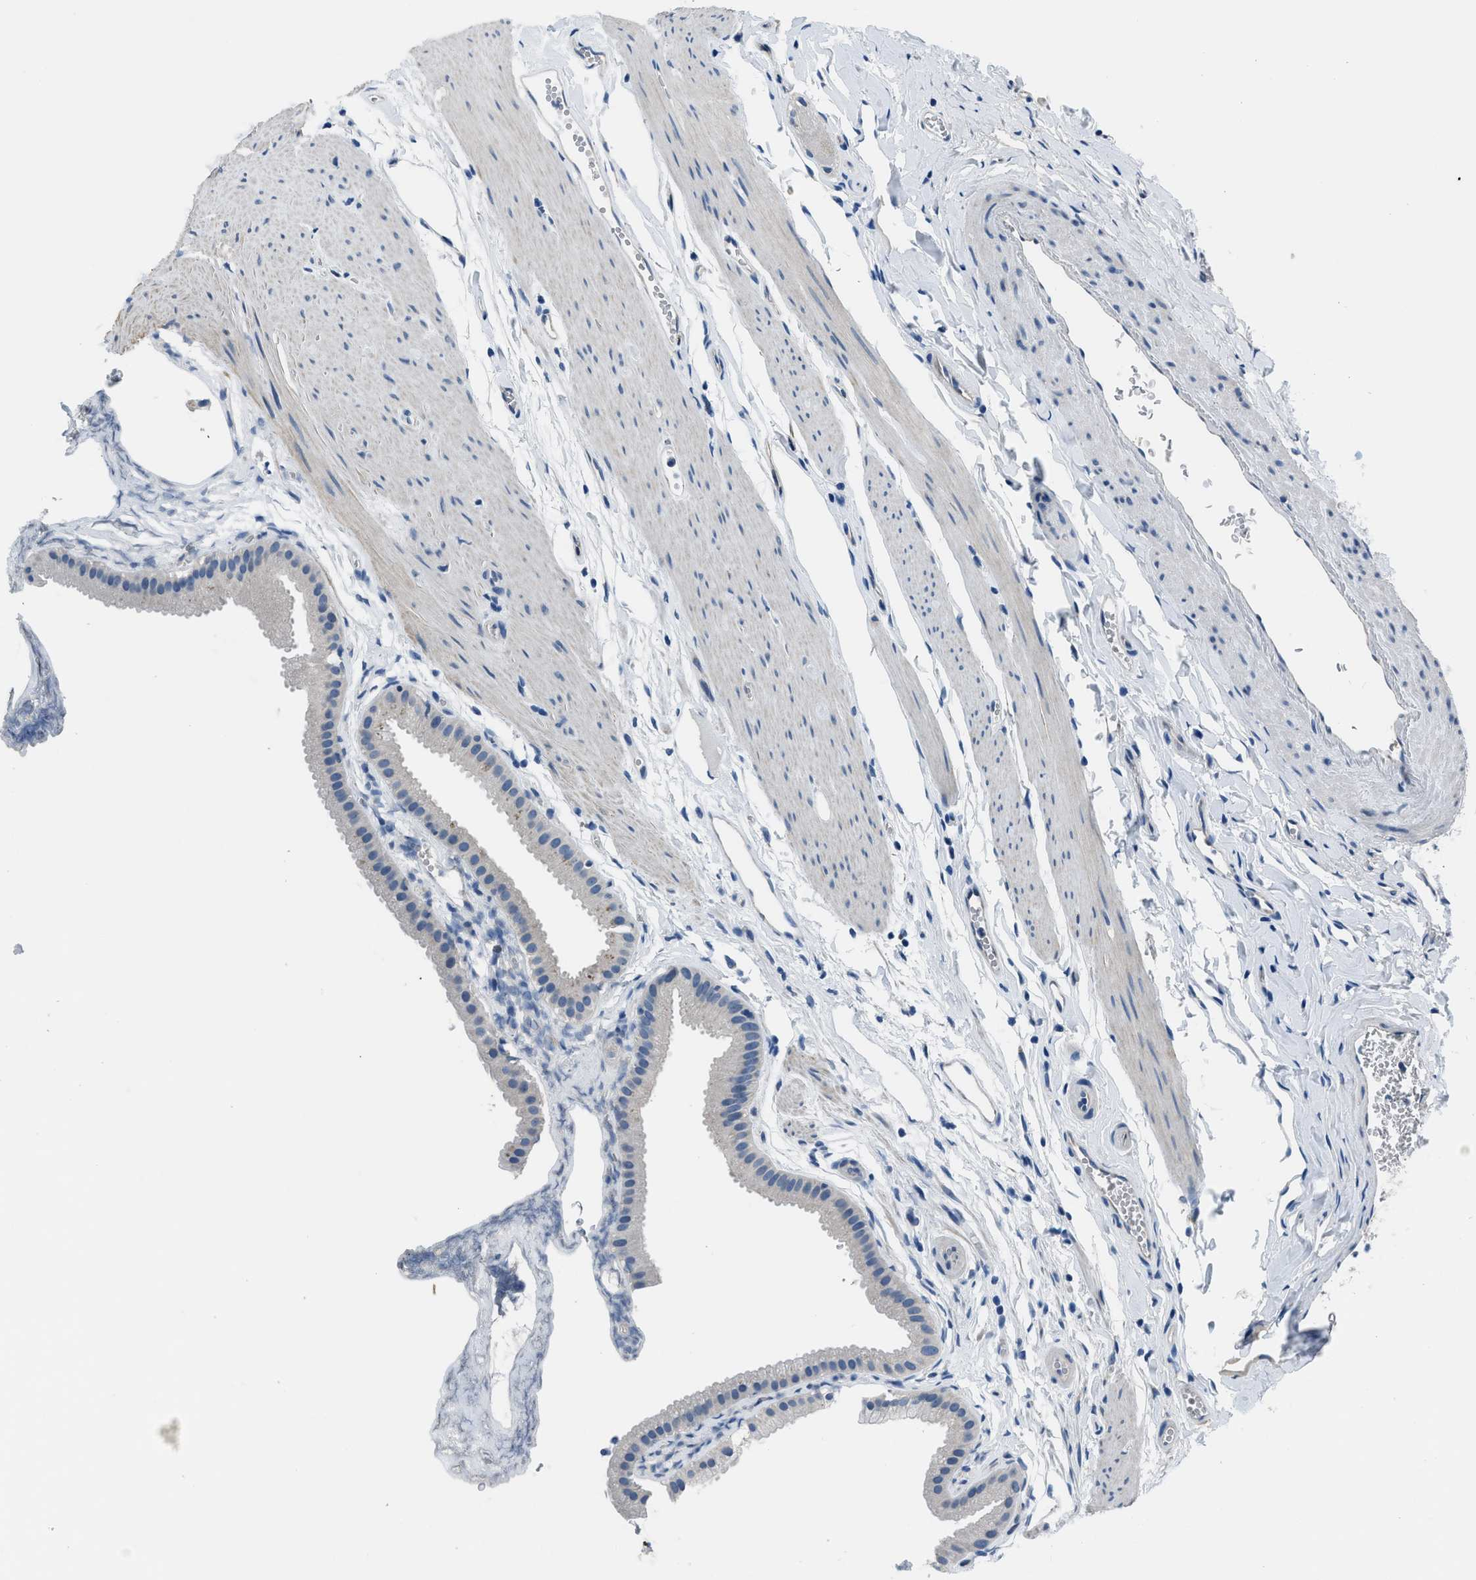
{"staining": {"intensity": "negative", "quantity": "none", "location": "none"}, "tissue": "gallbladder", "cell_type": "Glandular cells", "image_type": "normal", "snomed": [{"axis": "morphology", "description": "Normal tissue, NOS"}, {"axis": "topography", "description": "Gallbladder"}], "caption": "The image reveals no significant expression in glandular cells of gallbladder. (Immunohistochemistry, brightfield microscopy, high magnification).", "gene": "GJA3", "patient": {"sex": "female", "age": 64}}